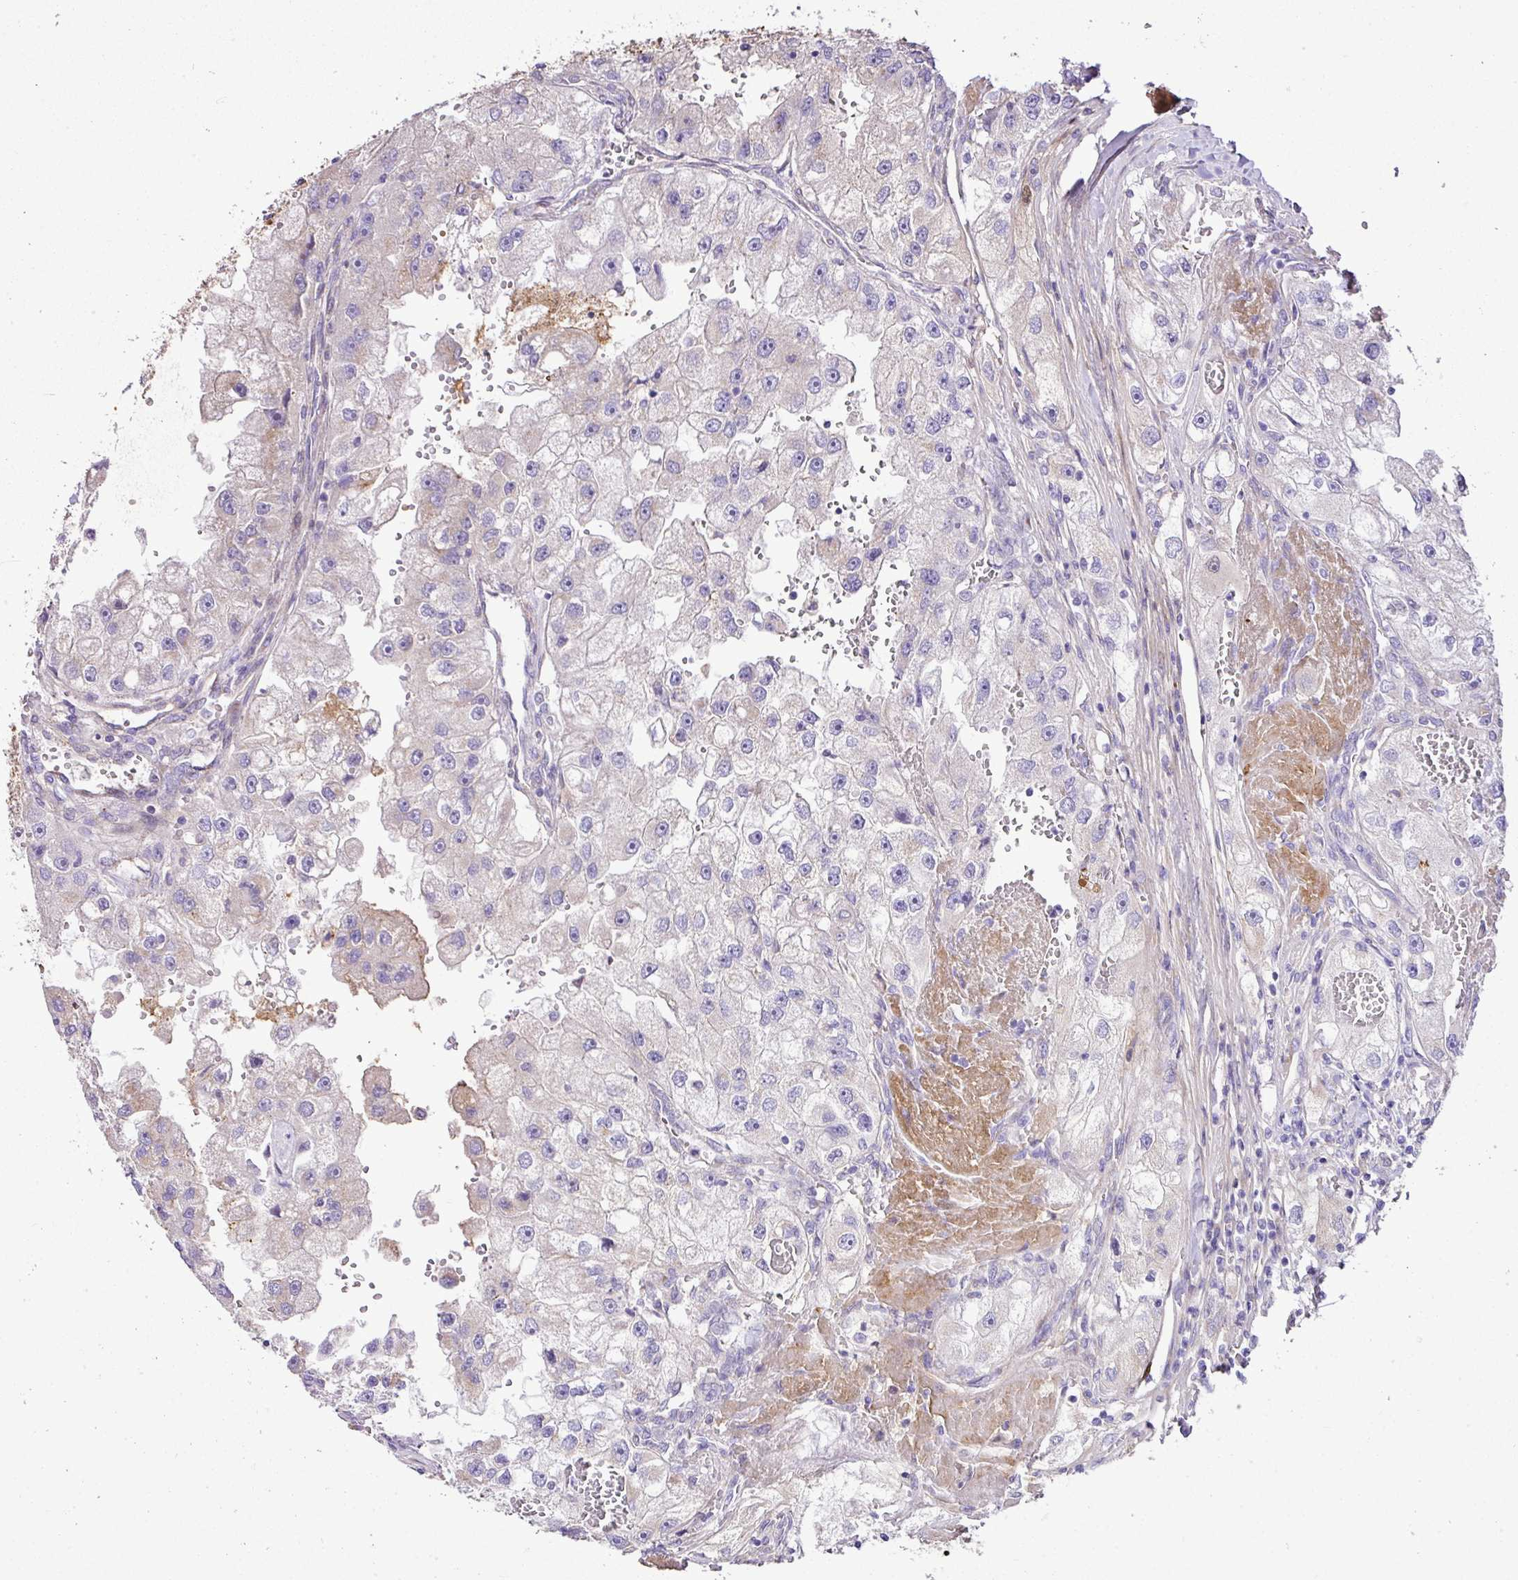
{"staining": {"intensity": "negative", "quantity": "none", "location": "none"}, "tissue": "renal cancer", "cell_type": "Tumor cells", "image_type": "cancer", "snomed": [{"axis": "morphology", "description": "Adenocarcinoma, NOS"}, {"axis": "topography", "description": "Kidney"}], "caption": "Adenocarcinoma (renal) was stained to show a protein in brown. There is no significant positivity in tumor cells.", "gene": "CTXN2", "patient": {"sex": "male", "age": 63}}